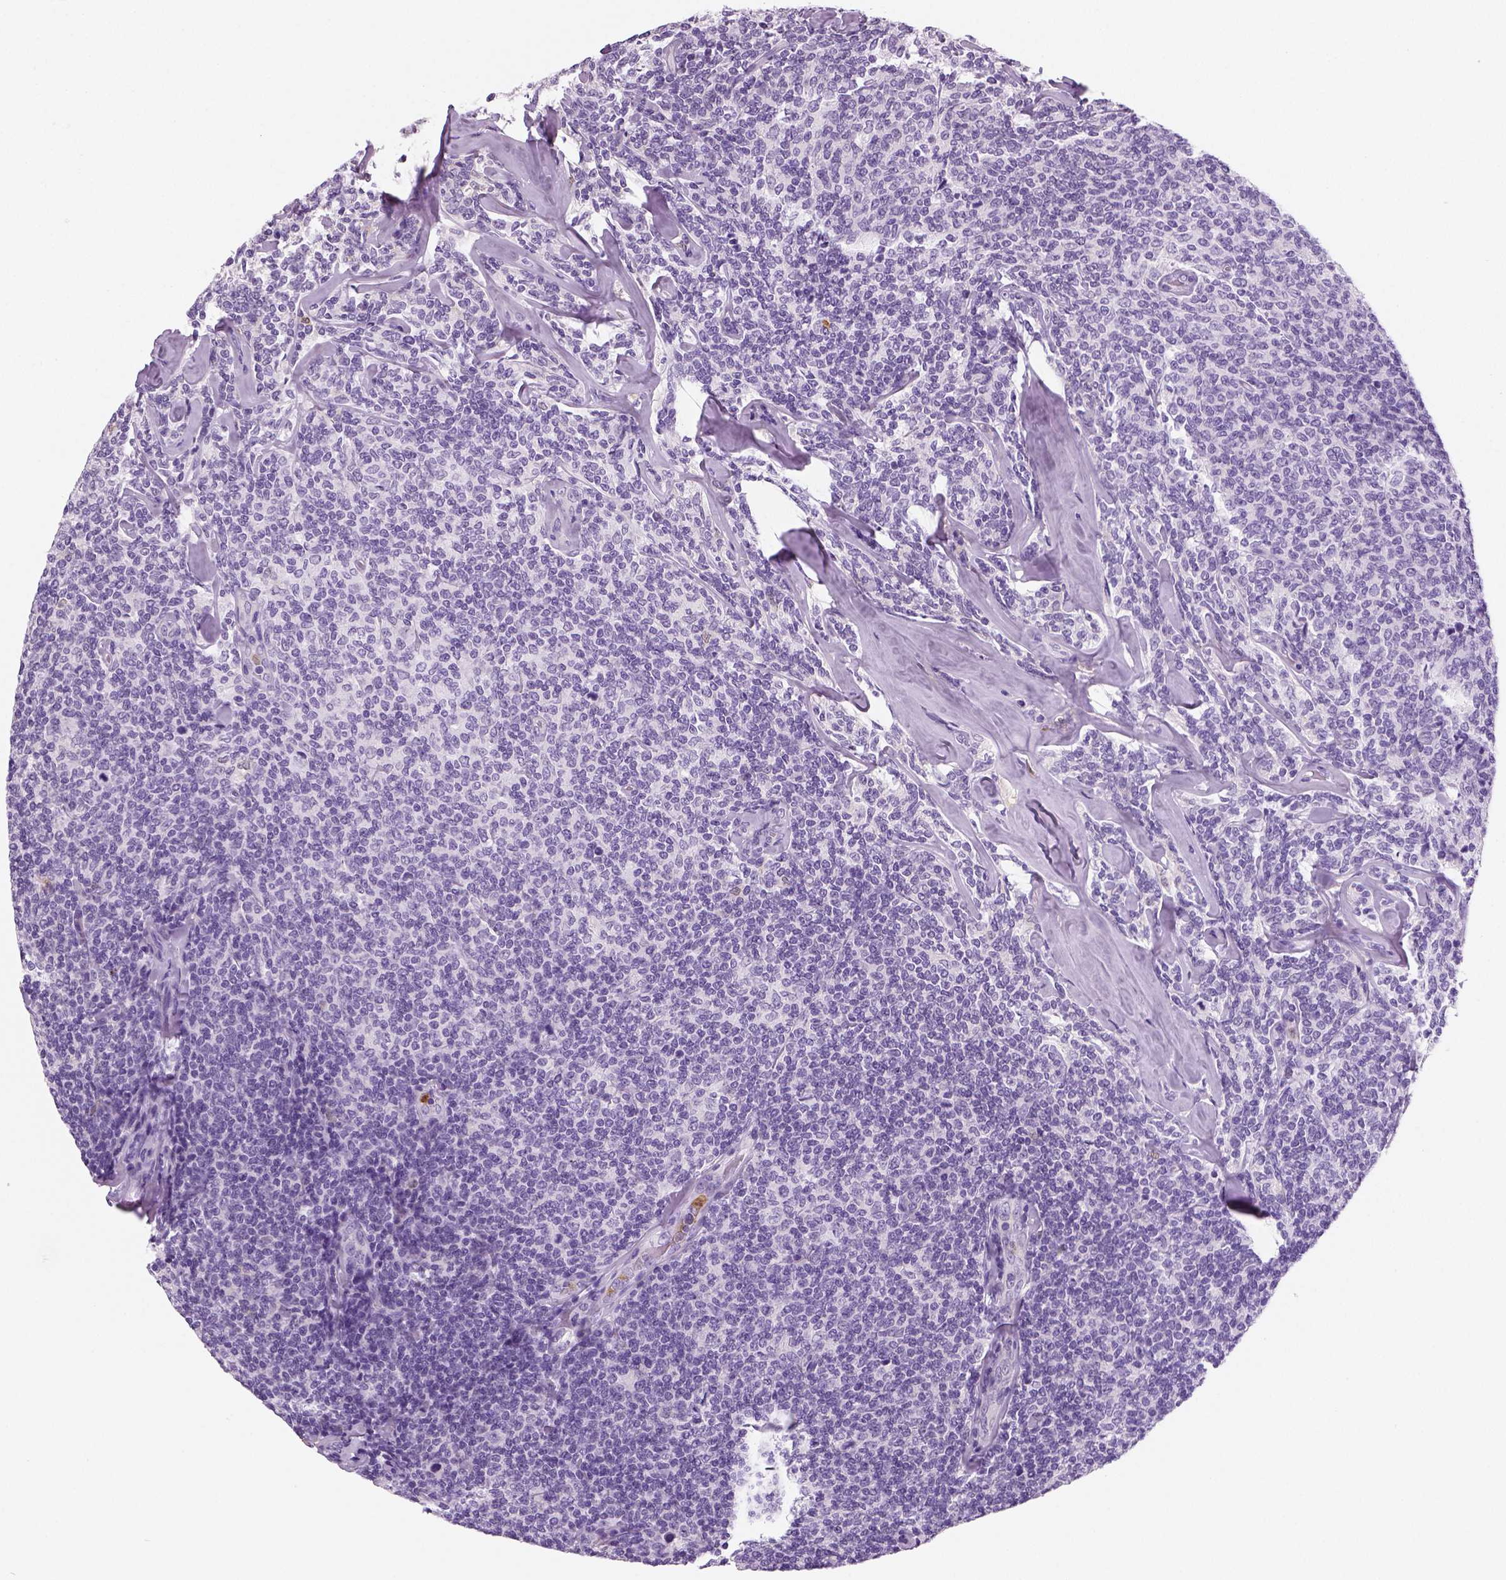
{"staining": {"intensity": "negative", "quantity": "none", "location": "none"}, "tissue": "lymphoma", "cell_type": "Tumor cells", "image_type": "cancer", "snomed": [{"axis": "morphology", "description": "Malignant lymphoma, non-Hodgkin's type, Low grade"}, {"axis": "topography", "description": "Lymph node"}], "caption": "Protein analysis of lymphoma demonstrates no significant staining in tumor cells. Nuclei are stained in blue.", "gene": "NECAB2", "patient": {"sex": "female", "age": 56}}